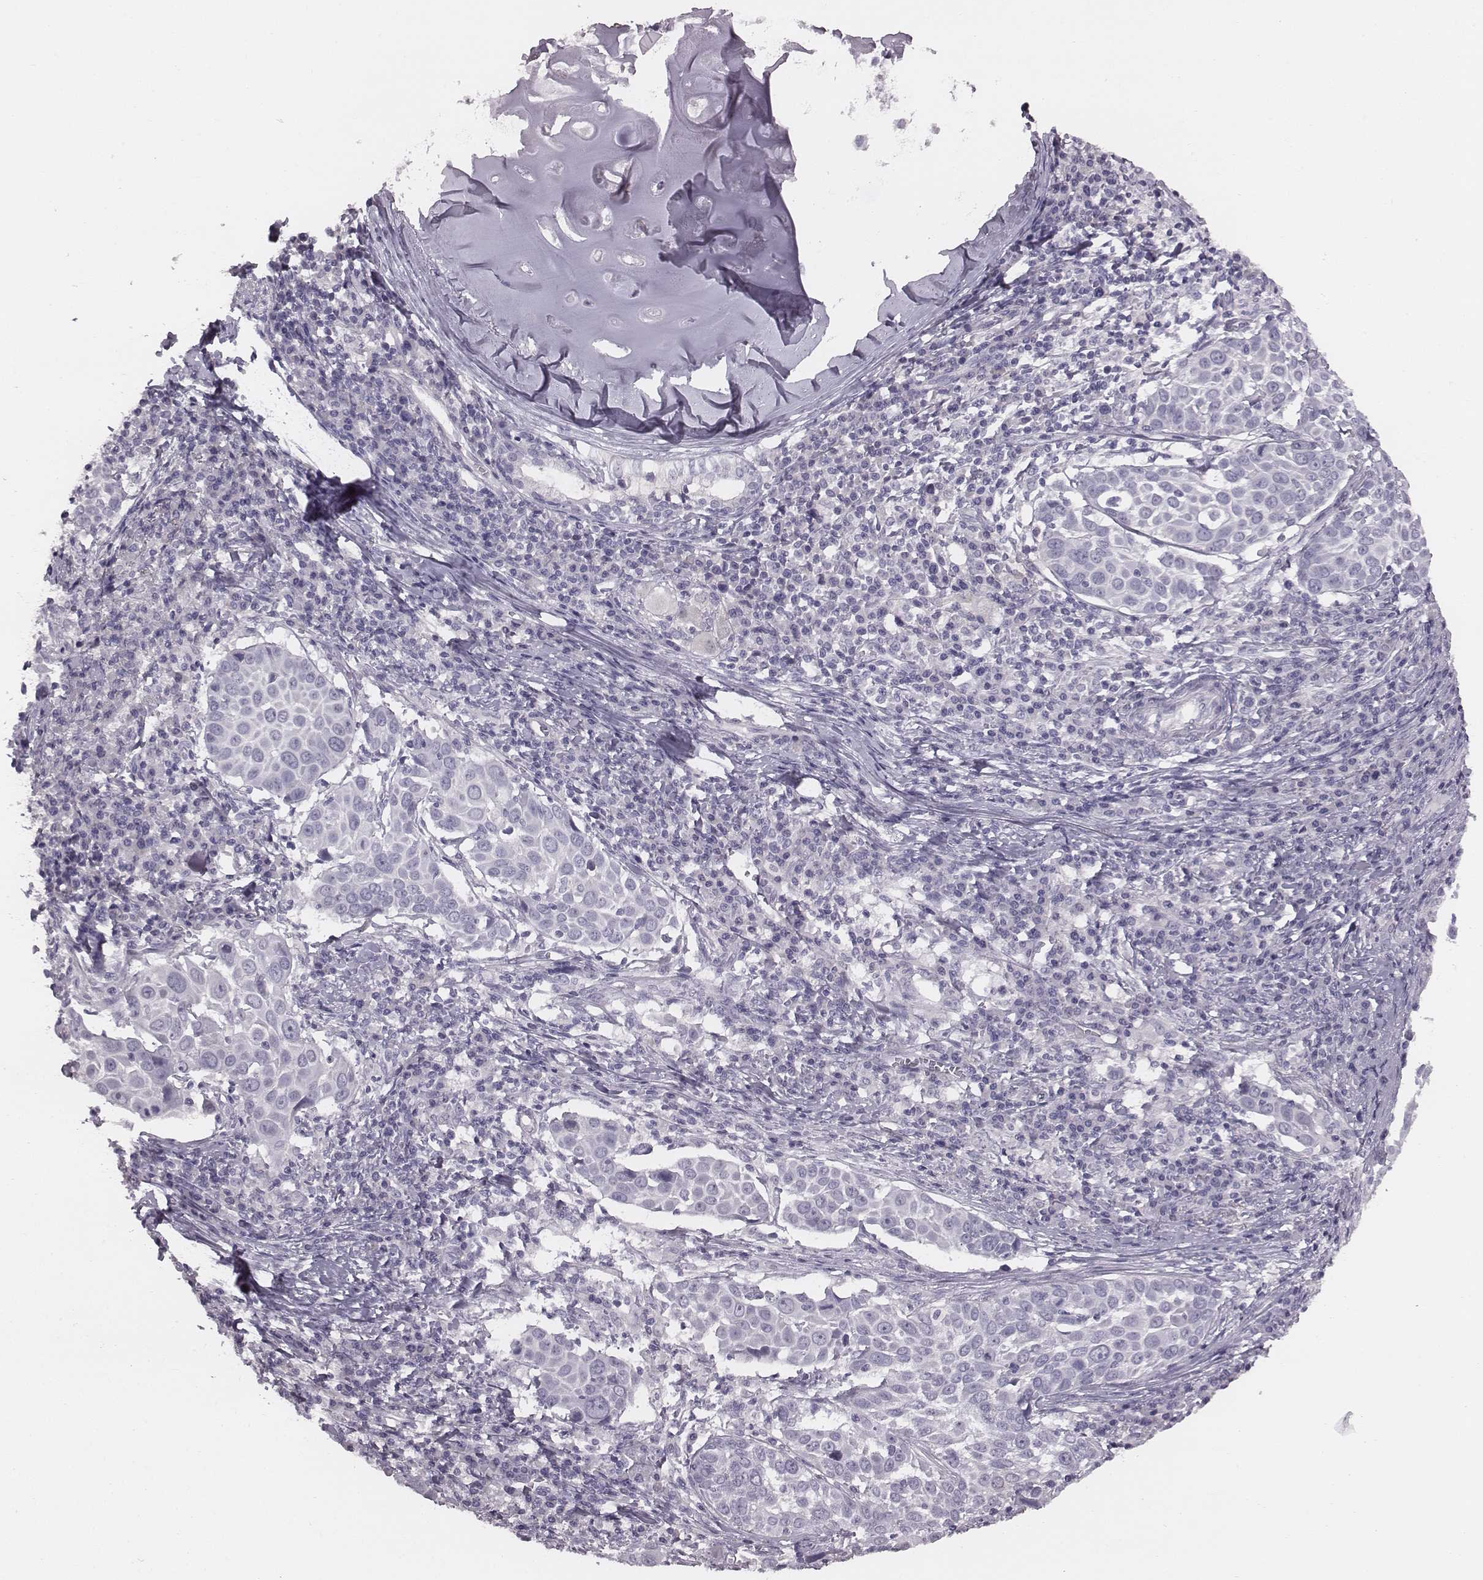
{"staining": {"intensity": "negative", "quantity": "none", "location": "none"}, "tissue": "lung cancer", "cell_type": "Tumor cells", "image_type": "cancer", "snomed": [{"axis": "morphology", "description": "Squamous cell carcinoma, NOS"}, {"axis": "topography", "description": "Lung"}], "caption": "High magnification brightfield microscopy of lung squamous cell carcinoma stained with DAB (3,3'-diaminobenzidine) (brown) and counterstained with hematoxylin (blue): tumor cells show no significant expression.", "gene": "PDE8B", "patient": {"sex": "male", "age": 57}}